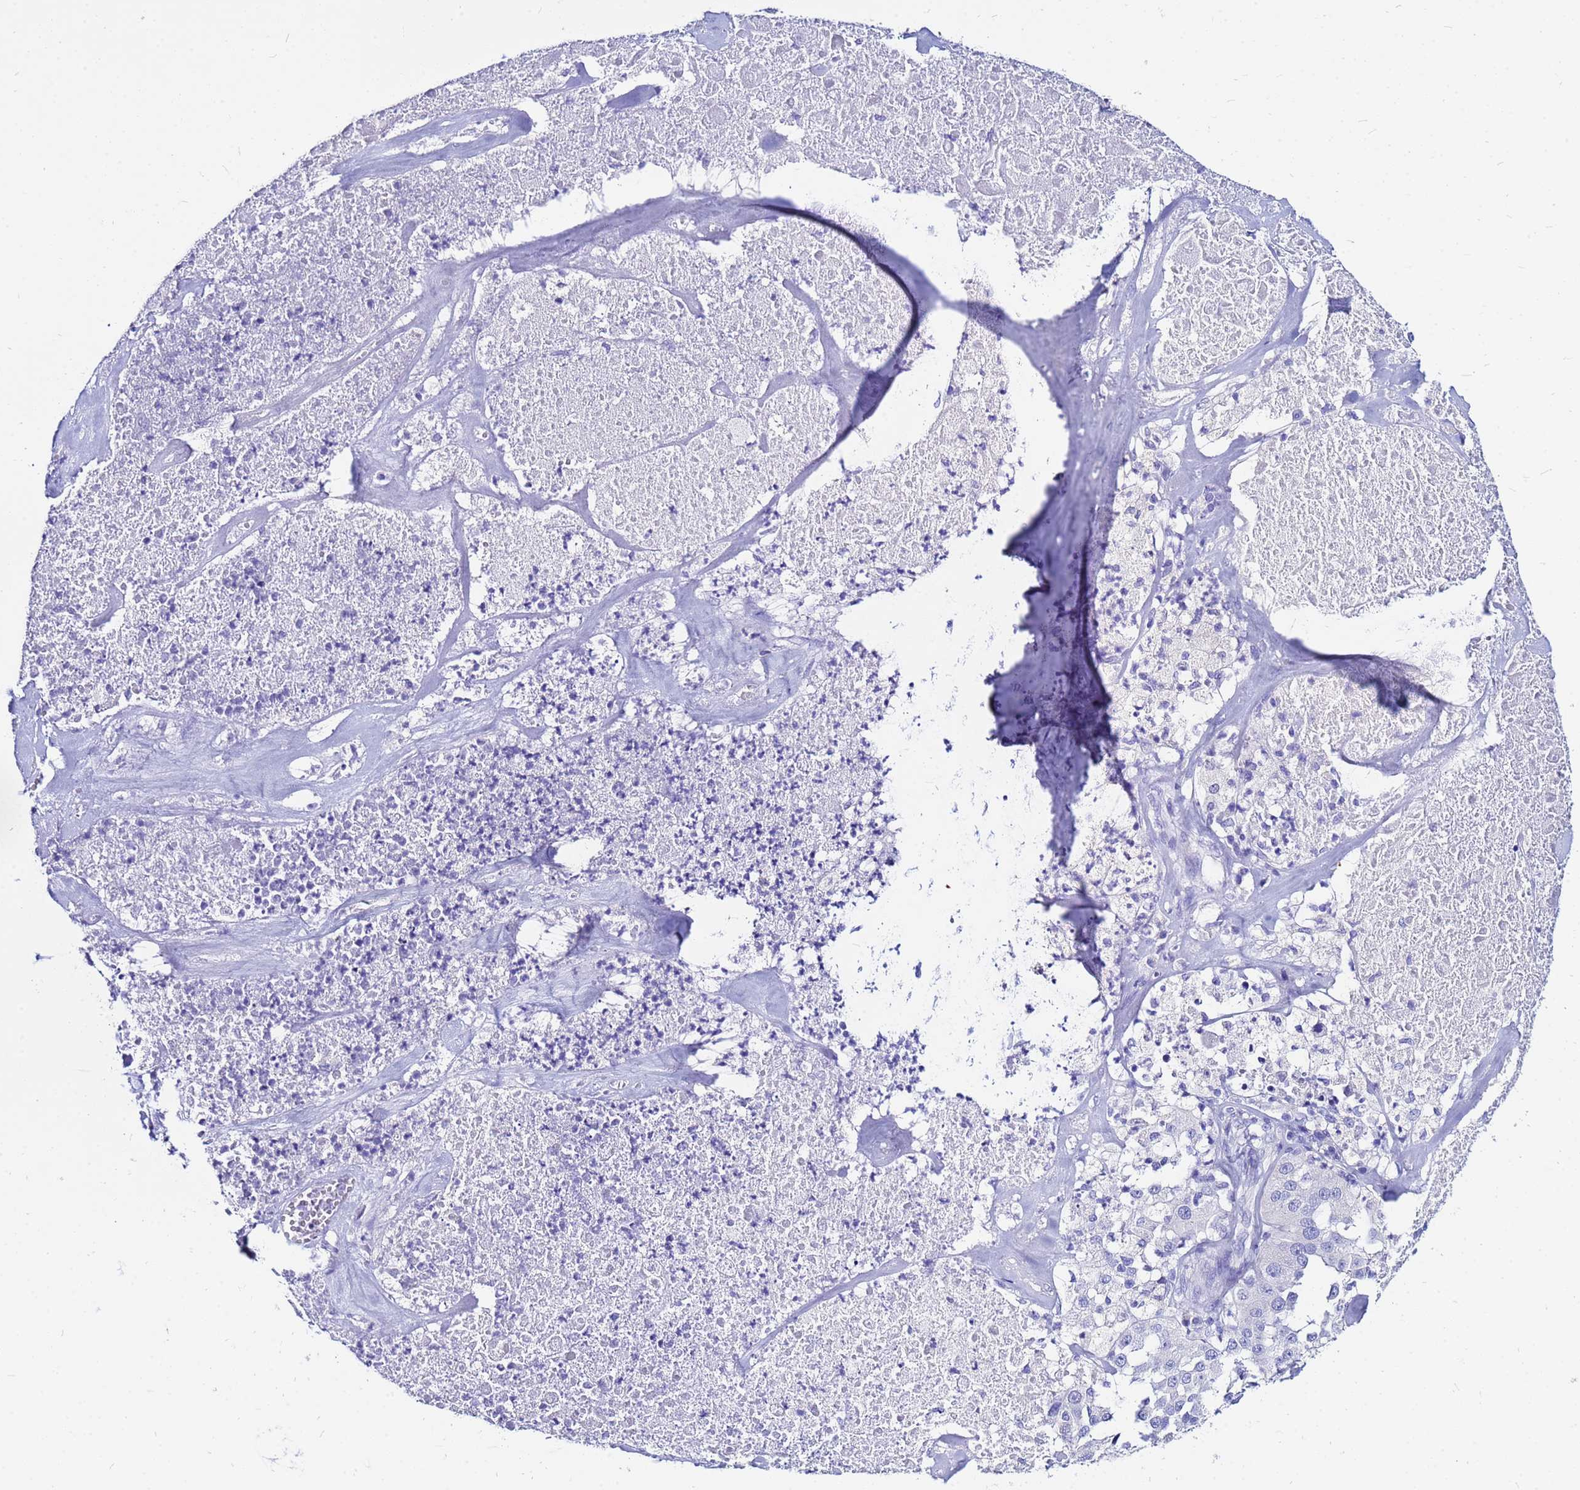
{"staining": {"intensity": "negative", "quantity": "none", "location": "none"}, "tissue": "melanoma", "cell_type": "Tumor cells", "image_type": "cancer", "snomed": [{"axis": "morphology", "description": "Malignant melanoma, Metastatic site"}, {"axis": "topography", "description": "Lymph node"}], "caption": "This is an immunohistochemistry (IHC) photomicrograph of human melanoma. There is no positivity in tumor cells.", "gene": "PPP1R14C", "patient": {"sex": "male", "age": 62}}